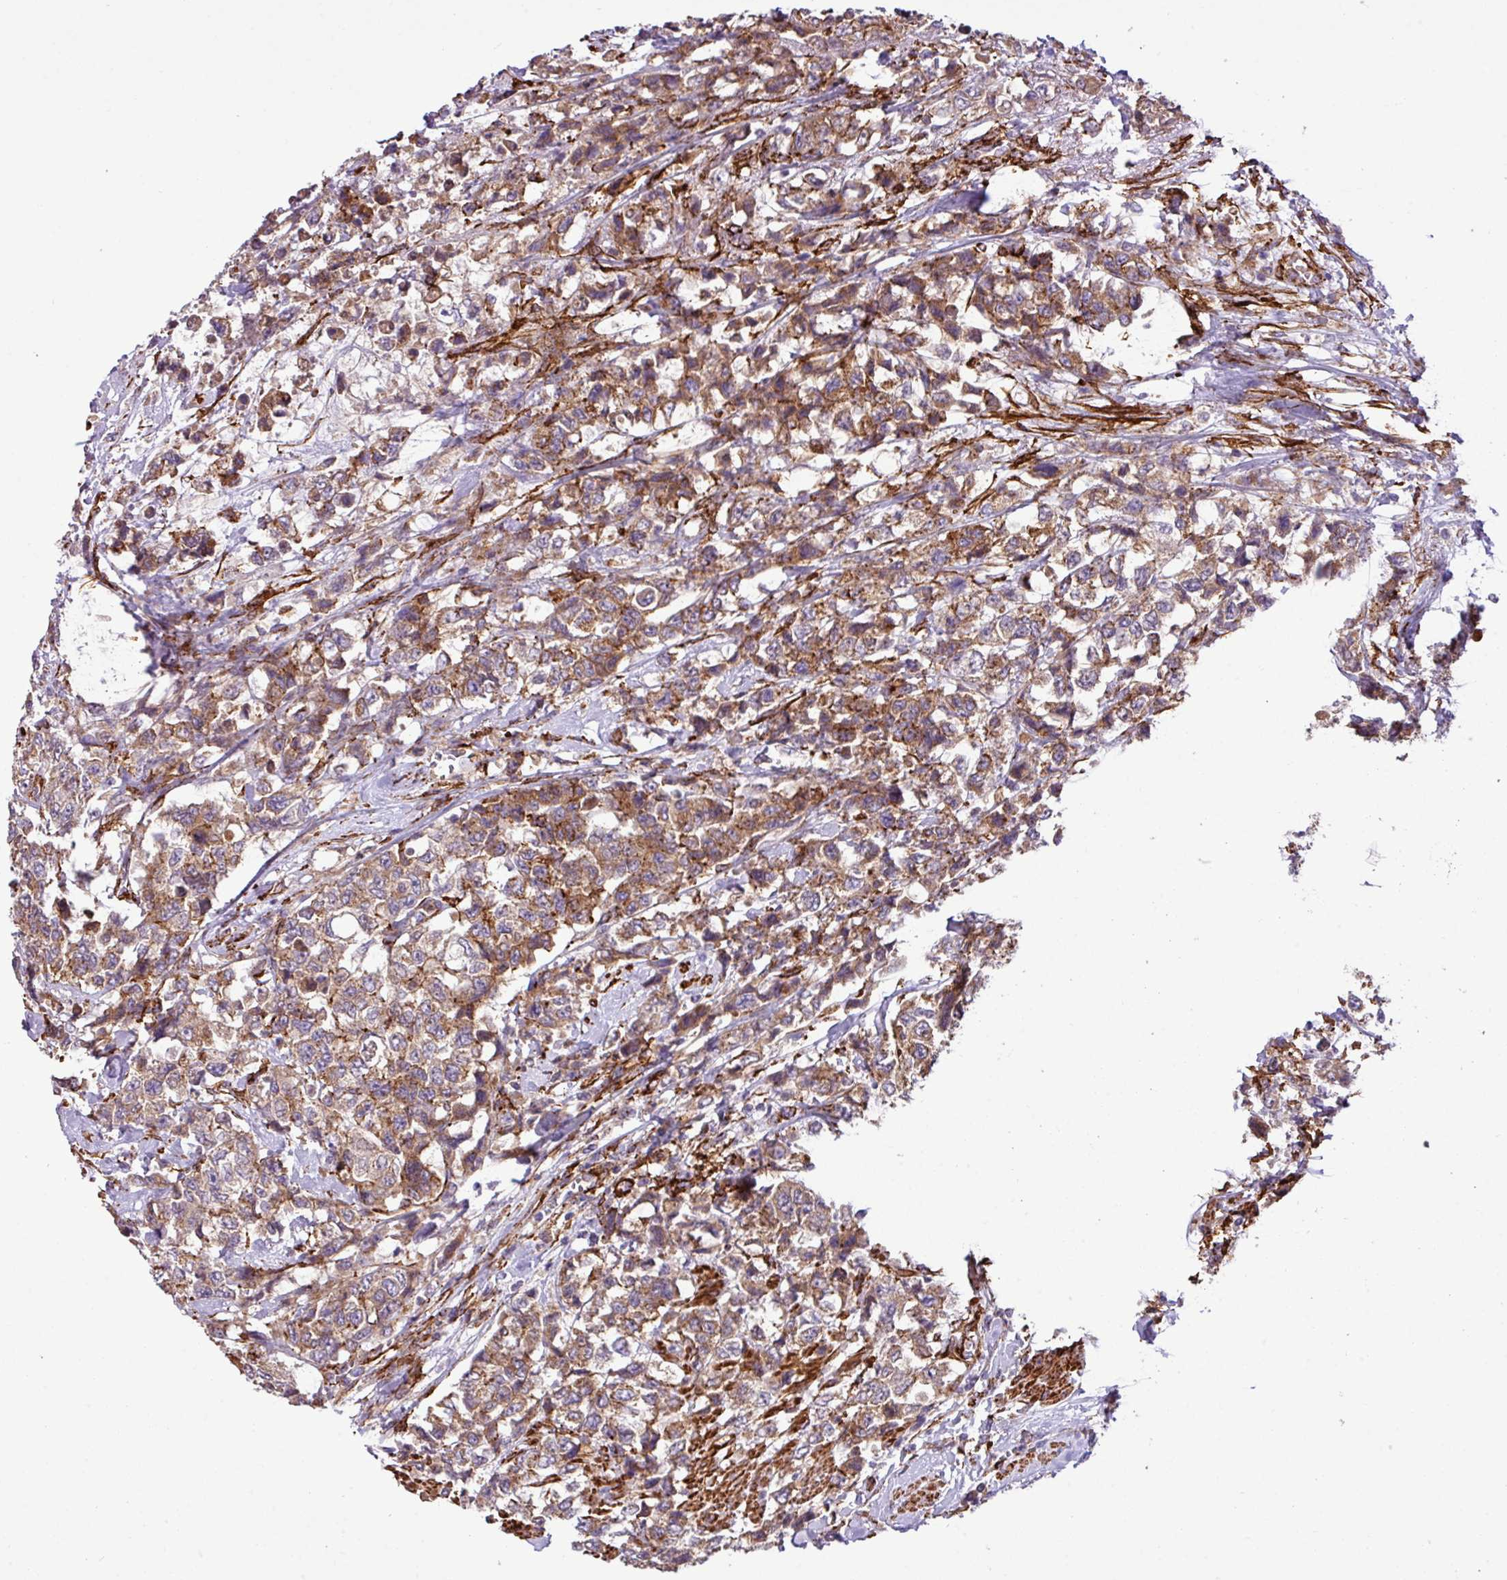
{"staining": {"intensity": "moderate", "quantity": ">75%", "location": "cytoplasmic/membranous"}, "tissue": "urothelial cancer", "cell_type": "Tumor cells", "image_type": "cancer", "snomed": [{"axis": "morphology", "description": "Urothelial carcinoma, High grade"}, {"axis": "topography", "description": "Urinary bladder"}], "caption": "Immunohistochemistry histopathology image of neoplastic tissue: human high-grade urothelial carcinoma stained using immunohistochemistry (IHC) demonstrates medium levels of moderate protein expression localized specifically in the cytoplasmic/membranous of tumor cells, appearing as a cytoplasmic/membranous brown color.", "gene": "FAM47E", "patient": {"sex": "female", "age": 78}}